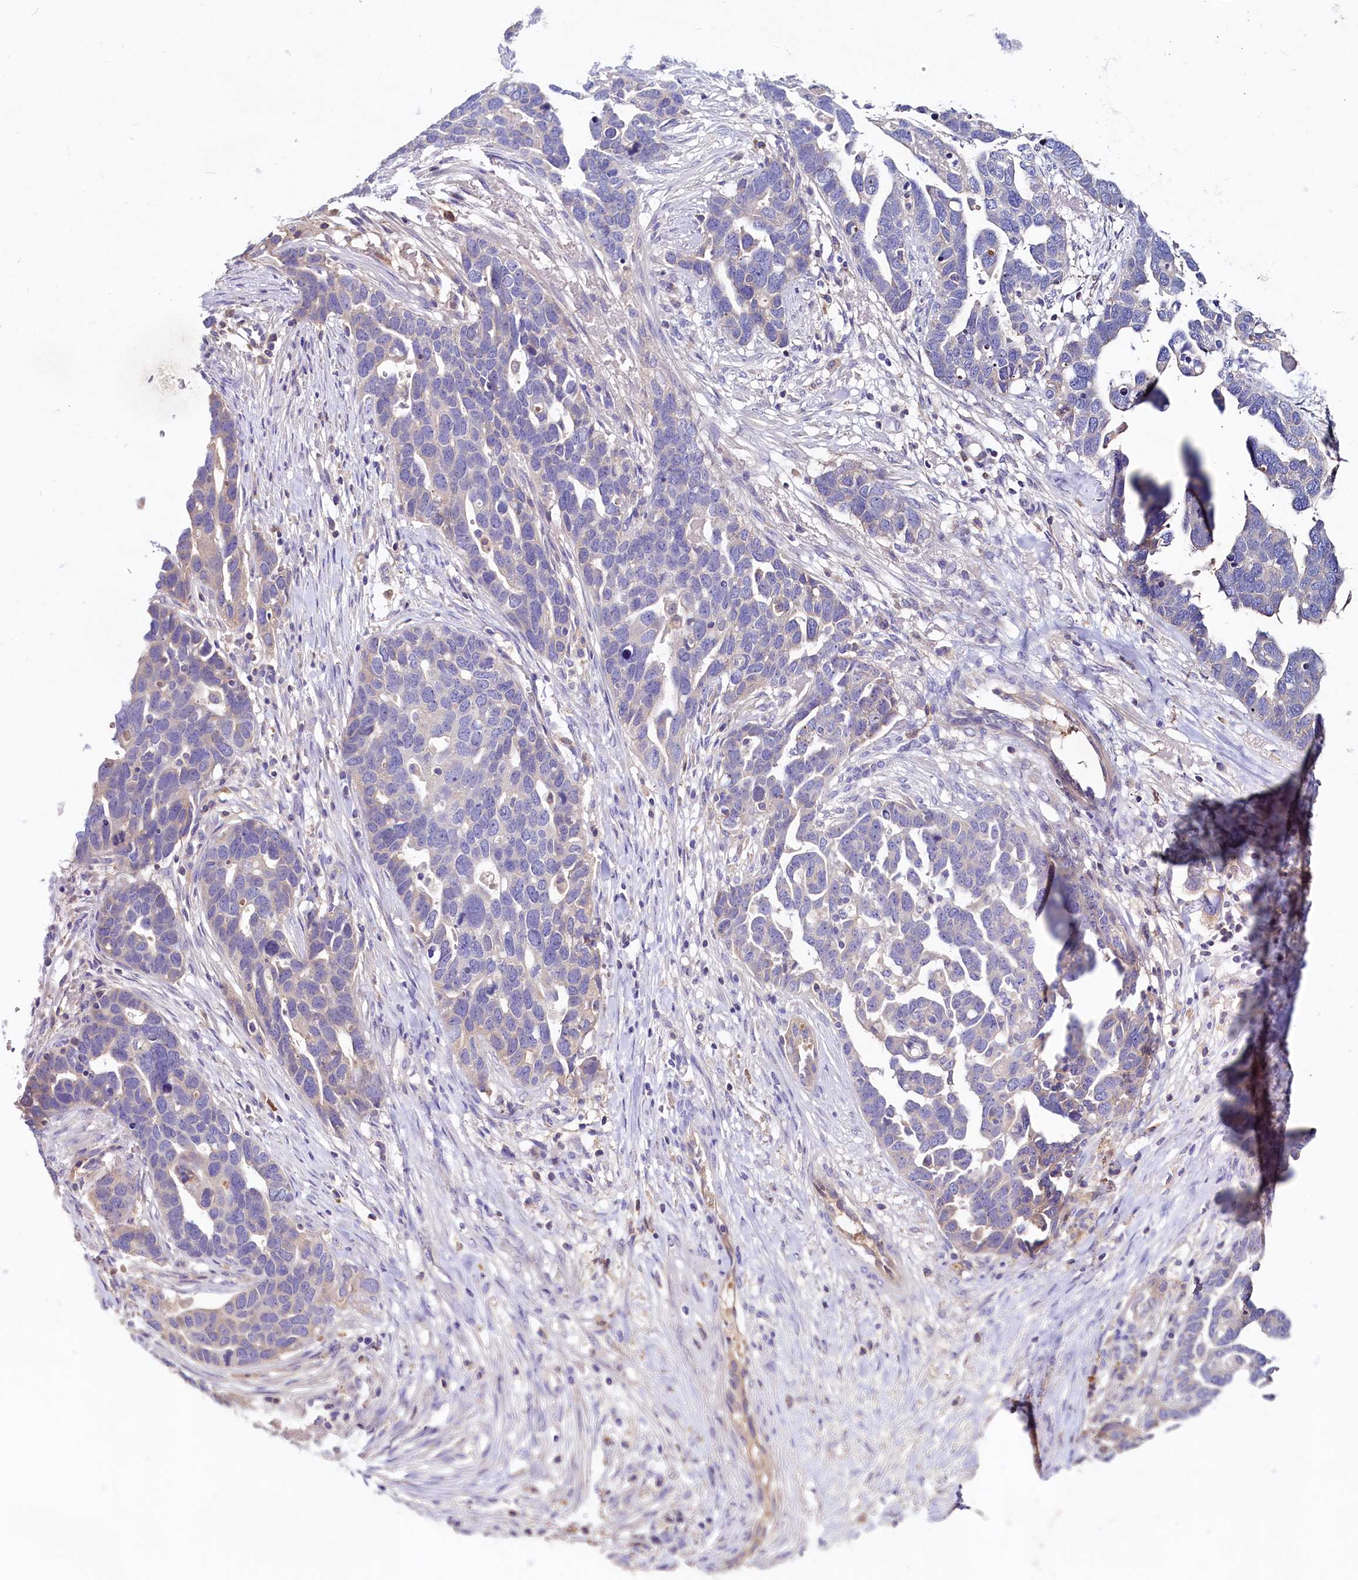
{"staining": {"intensity": "negative", "quantity": "none", "location": "none"}, "tissue": "ovarian cancer", "cell_type": "Tumor cells", "image_type": "cancer", "snomed": [{"axis": "morphology", "description": "Cystadenocarcinoma, serous, NOS"}, {"axis": "topography", "description": "Ovary"}], "caption": "High power microscopy micrograph of an IHC micrograph of serous cystadenocarcinoma (ovarian), revealing no significant staining in tumor cells. The staining was performed using DAB (3,3'-diaminobenzidine) to visualize the protein expression in brown, while the nuclei were stained in blue with hematoxylin (Magnification: 20x).", "gene": "IL17RD", "patient": {"sex": "female", "age": 54}}